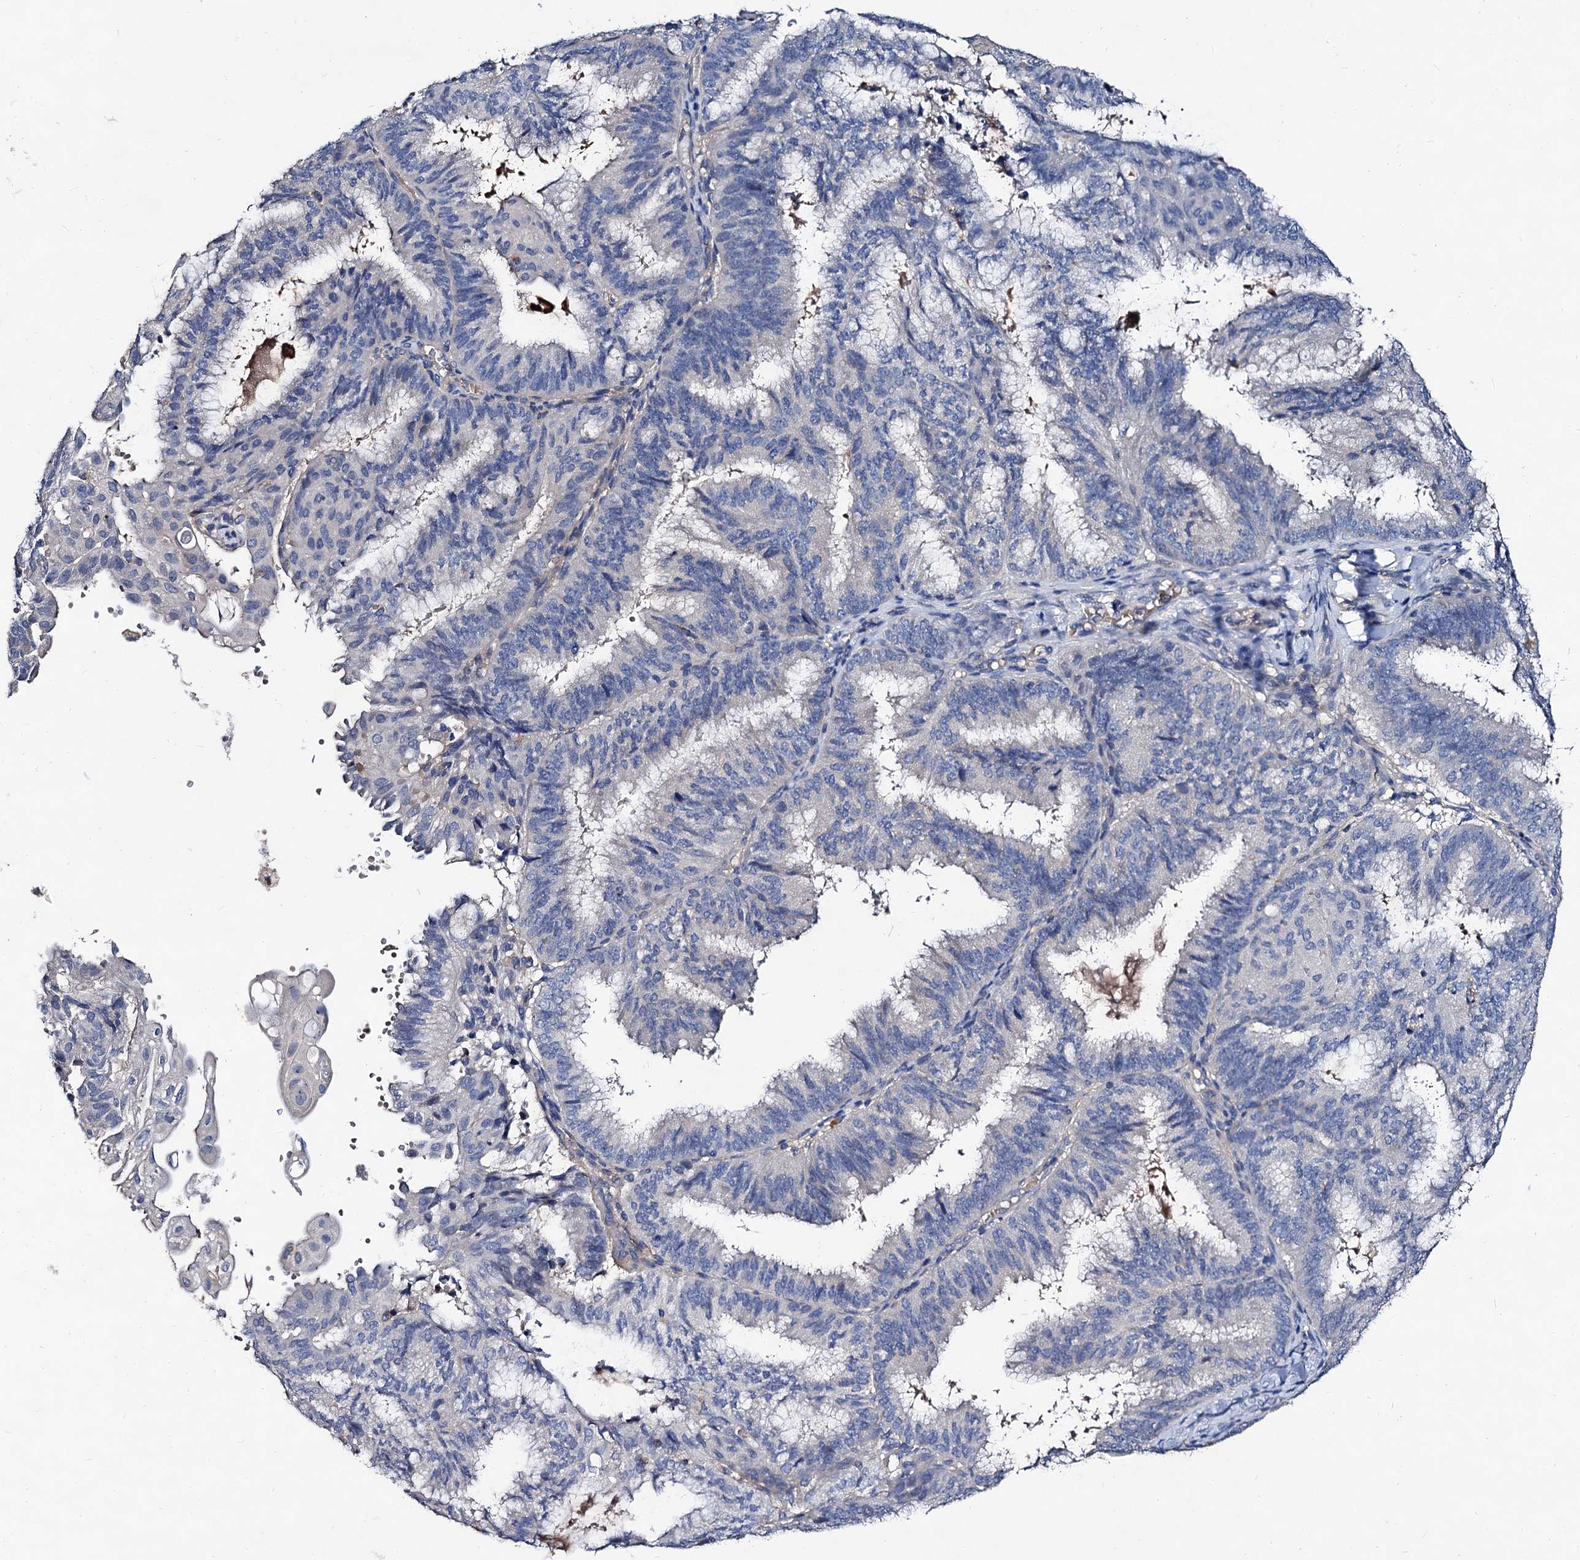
{"staining": {"intensity": "negative", "quantity": "none", "location": "none"}, "tissue": "endometrial cancer", "cell_type": "Tumor cells", "image_type": "cancer", "snomed": [{"axis": "morphology", "description": "Adenocarcinoma, NOS"}, {"axis": "topography", "description": "Endometrium"}], "caption": "Immunohistochemistry micrograph of human adenocarcinoma (endometrial) stained for a protein (brown), which exhibits no positivity in tumor cells. (Brightfield microscopy of DAB (3,3'-diaminobenzidine) immunohistochemistry (IHC) at high magnification).", "gene": "HVCN1", "patient": {"sex": "female", "age": 49}}